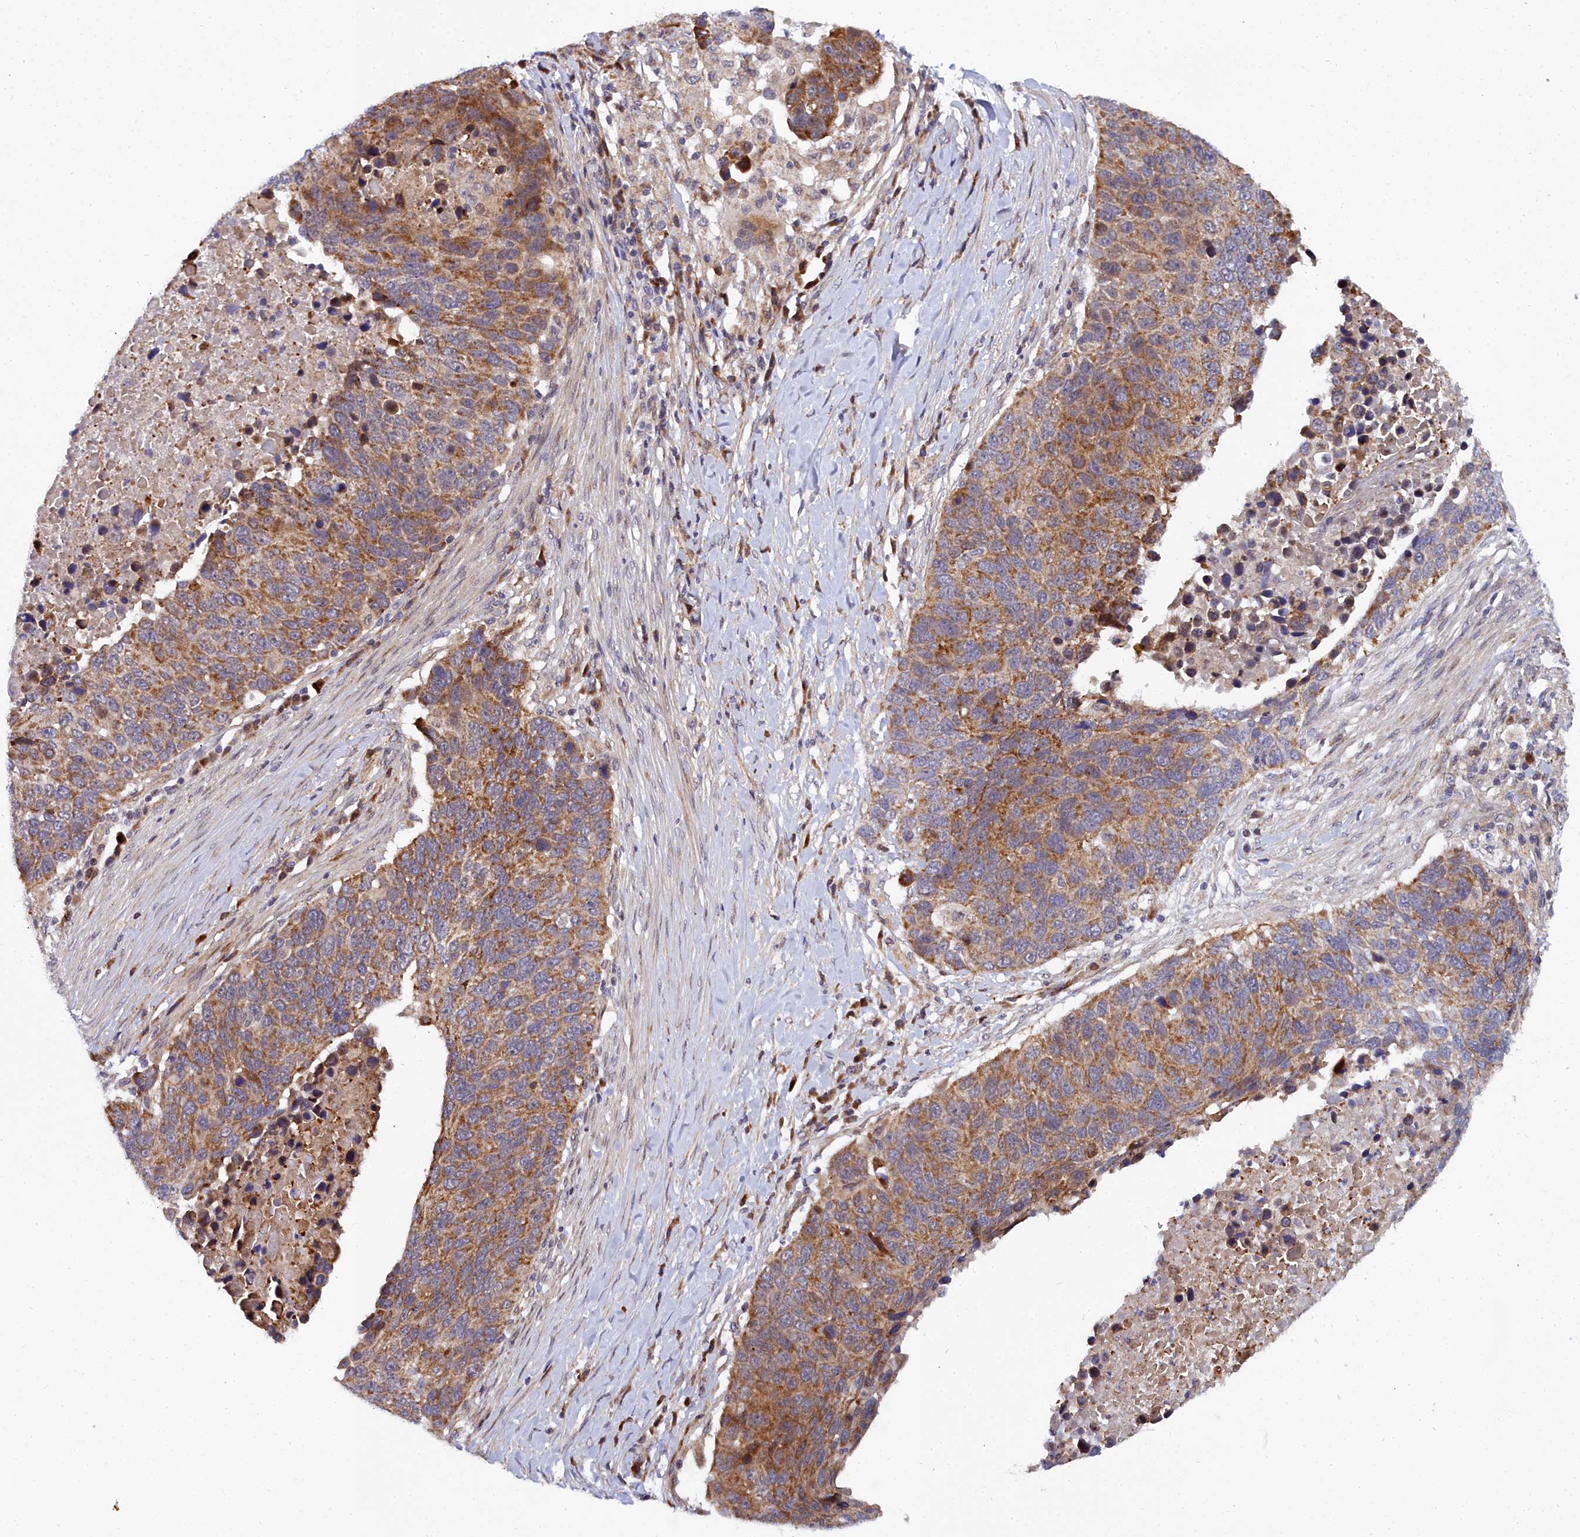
{"staining": {"intensity": "moderate", "quantity": ">75%", "location": "cytoplasmic/membranous"}, "tissue": "lung cancer", "cell_type": "Tumor cells", "image_type": "cancer", "snomed": [{"axis": "morphology", "description": "Normal tissue, NOS"}, {"axis": "morphology", "description": "Squamous cell carcinoma, NOS"}, {"axis": "topography", "description": "Lymph node"}, {"axis": "topography", "description": "Lung"}], "caption": "Tumor cells exhibit medium levels of moderate cytoplasmic/membranous positivity in approximately >75% of cells in lung squamous cell carcinoma.", "gene": "MRPS11", "patient": {"sex": "male", "age": 66}}